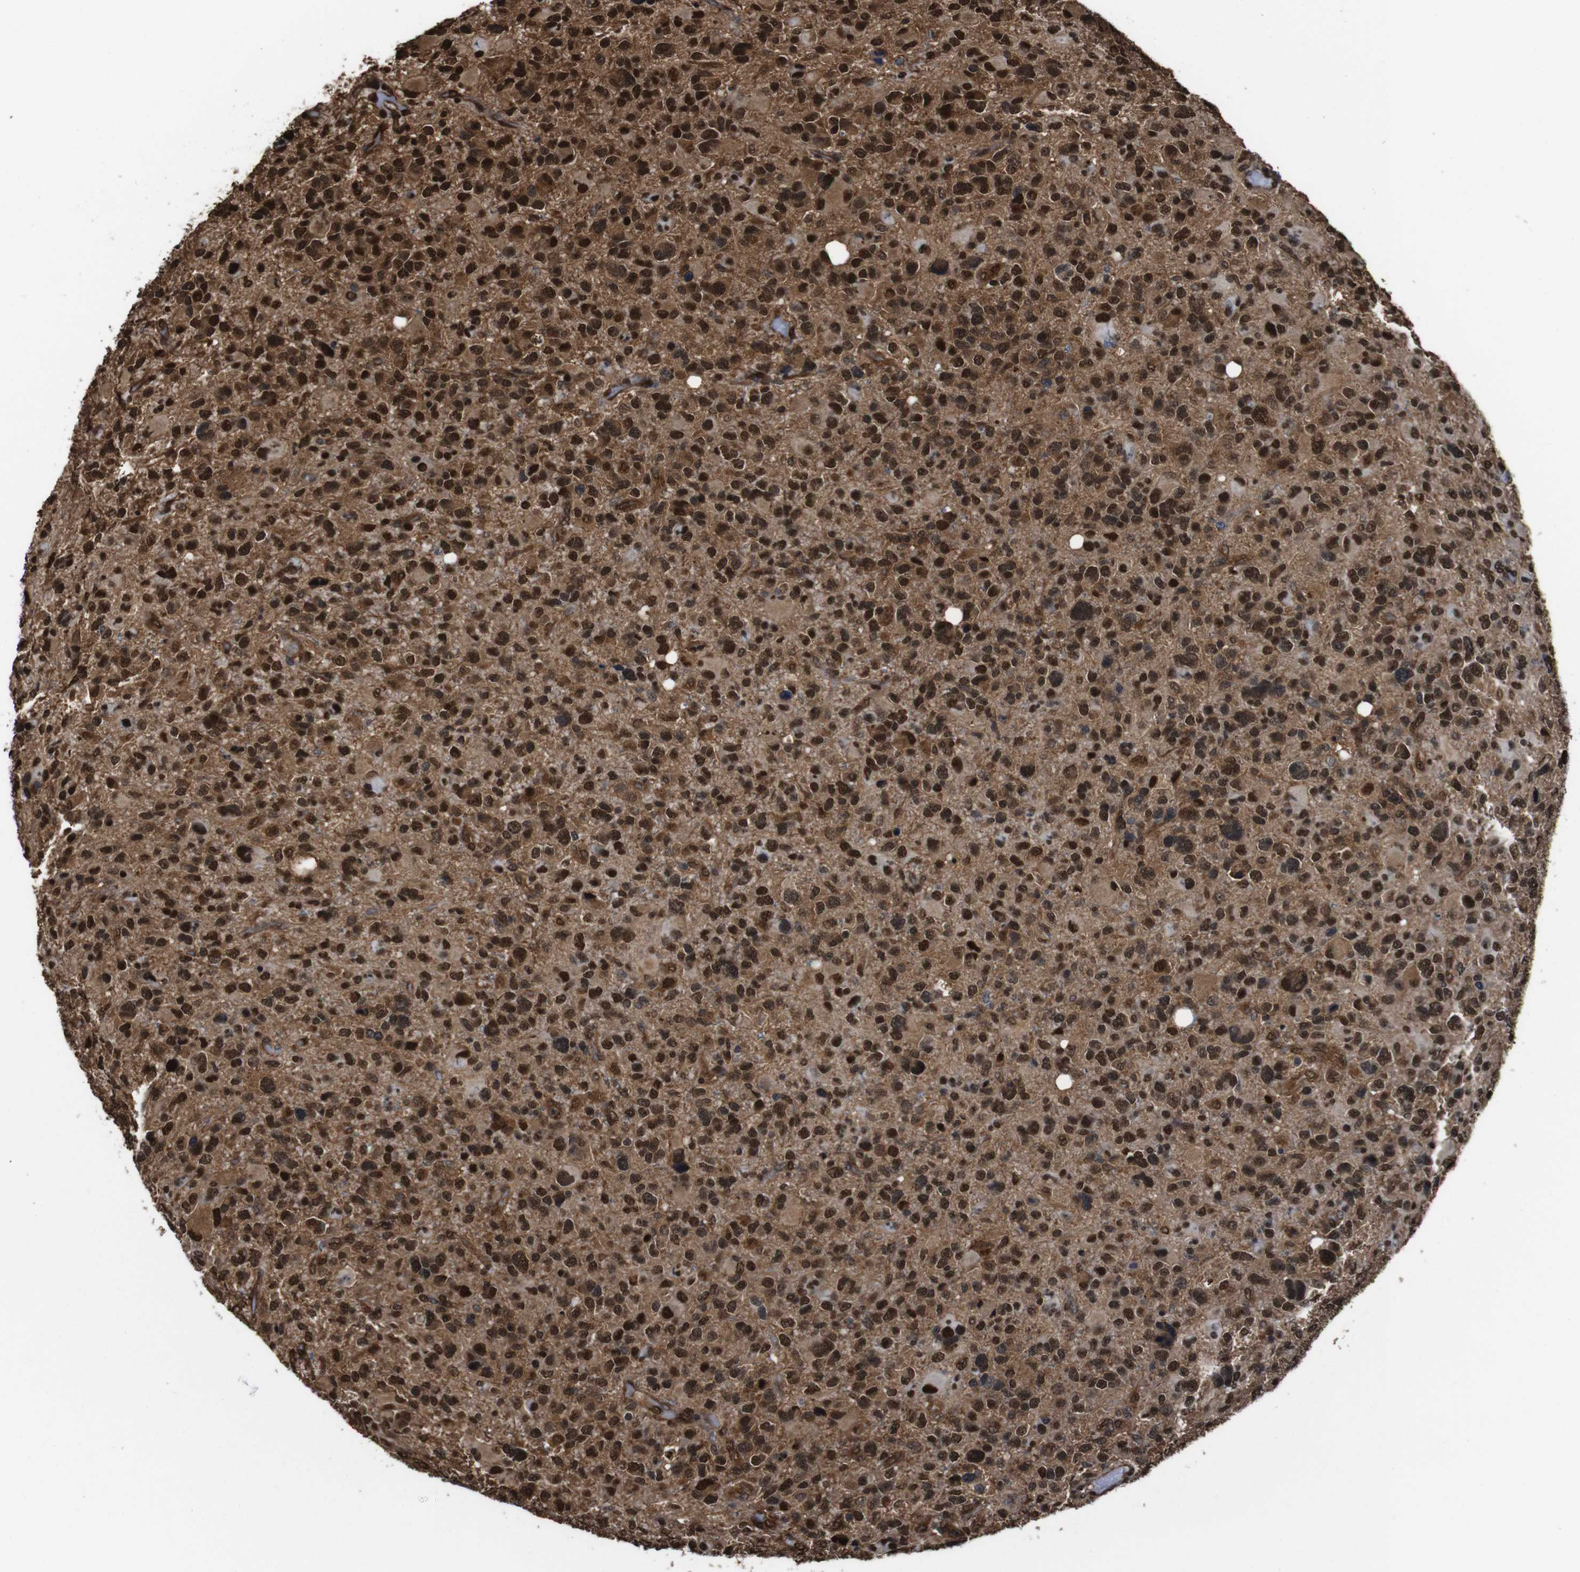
{"staining": {"intensity": "strong", "quantity": ">75%", "location": "cytoplasmic/membranous,nuclear"}, "tissue": "glioma", "cell_type": "Tumor cells", "image_type": "cancer", "snomed": [{"axis": "morphology", "description": "Glioma, malignant, High grade"}, {"axis": "topography", "description": "Brain"}], "caption": "About >75% of tumor cells in high-grade glioma (malignant) reveal strong cytoplasmic/membranous and nuclear protein positivity as visualized by brown immunohistochemical staining.", "gene": "VCP", "patient": {"sex": "male", "age": 48}}